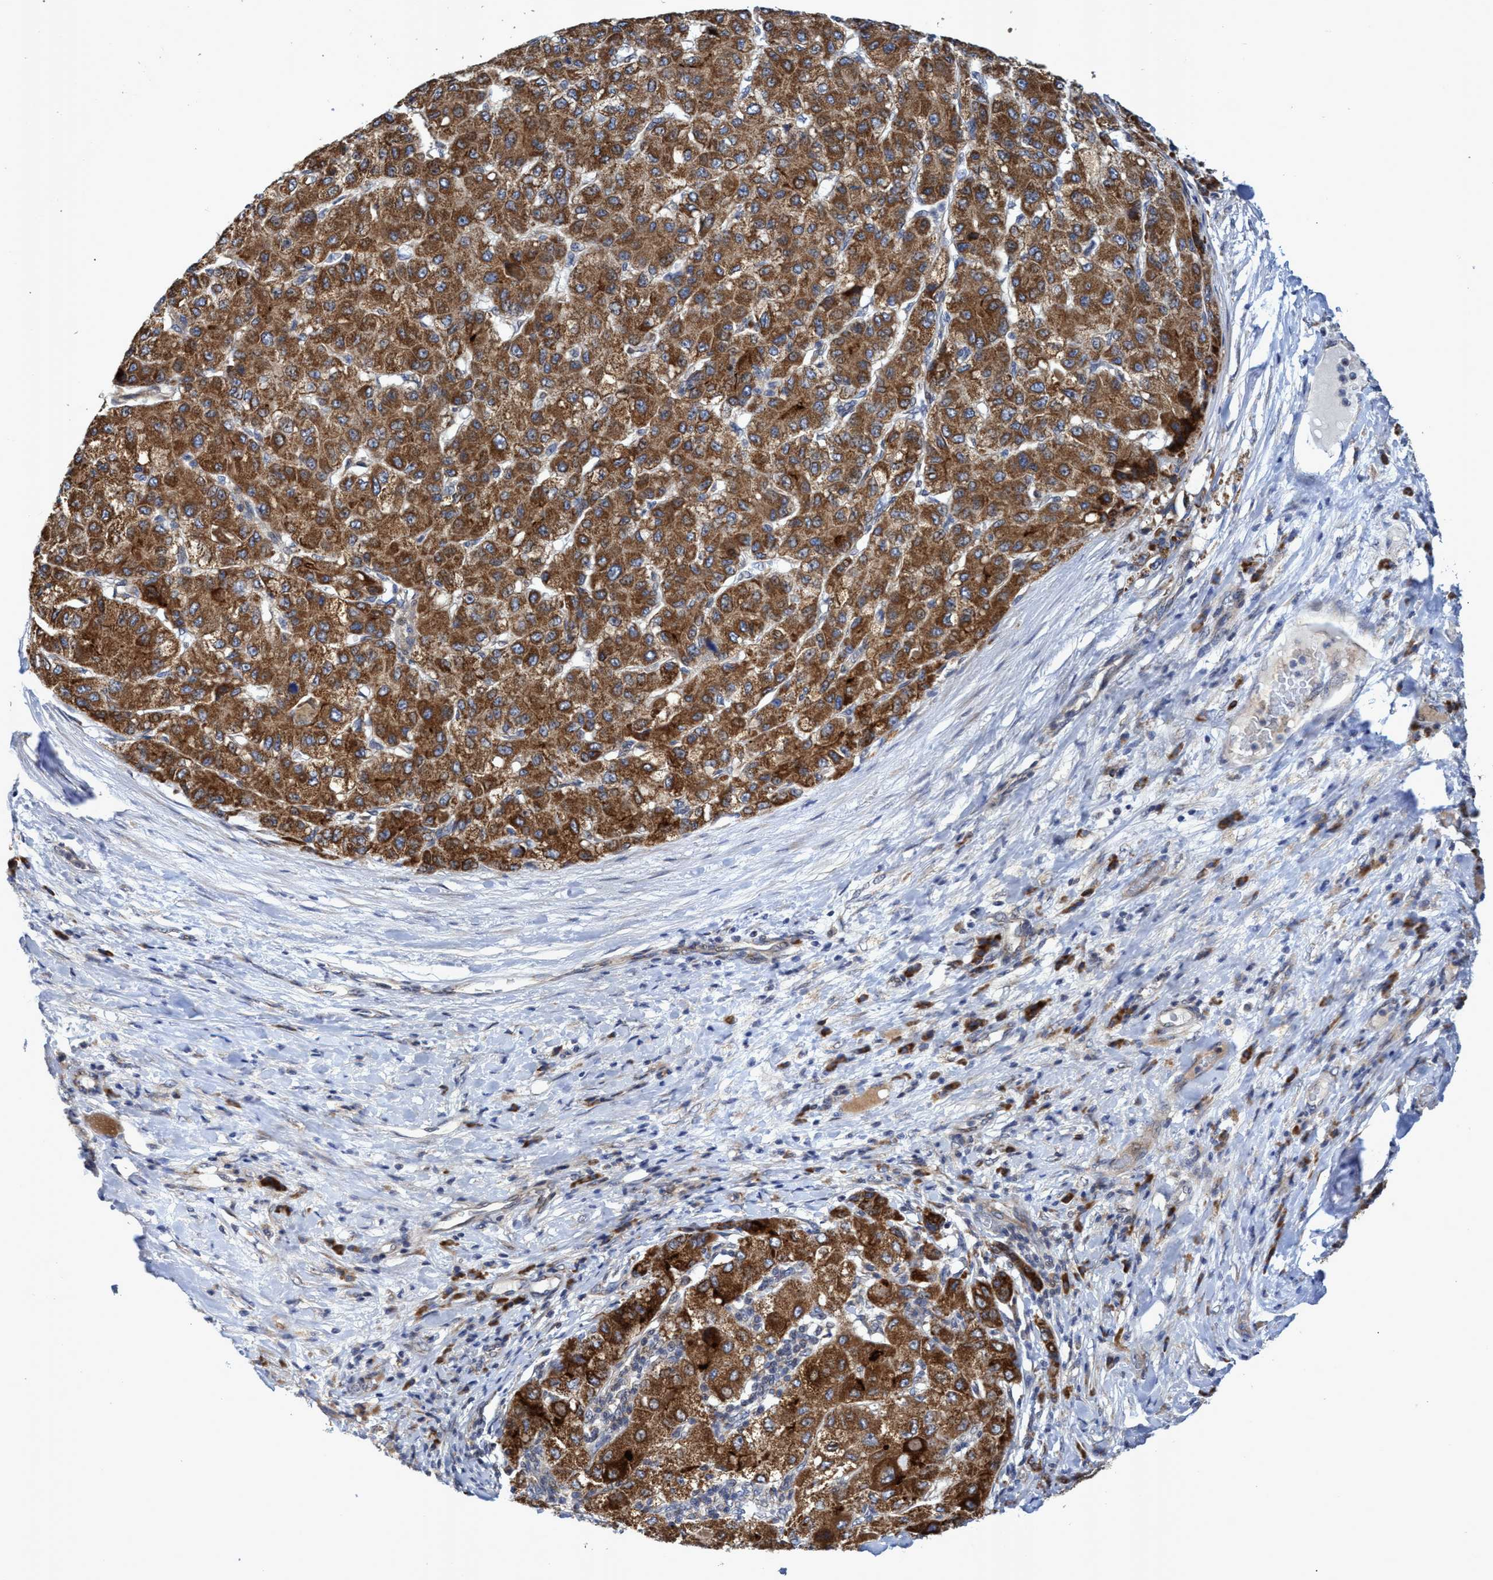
{"staining": {"intensity": "strong", "quantity": ">75%", "location": "cytoplasmic/membranous"}, "tissue": "liver cancer", "cell_type": "Tumor cells", "image_type": "cancer", "snomed": [{"axis": "morphology", "description": "Carcinoma, Hepatocellular, NOS"}, {"axis": "topography", "description": "Liver"}], "caption": "There is high levels of strong cytoplasmic/membranous positivity in tumor cells of hepatocellular carcinoma (liver), as demonstrated by immunohistochemical staining (brown color).", "gene": "NAT16", "patient": {"sex": "male", "age": 80}}